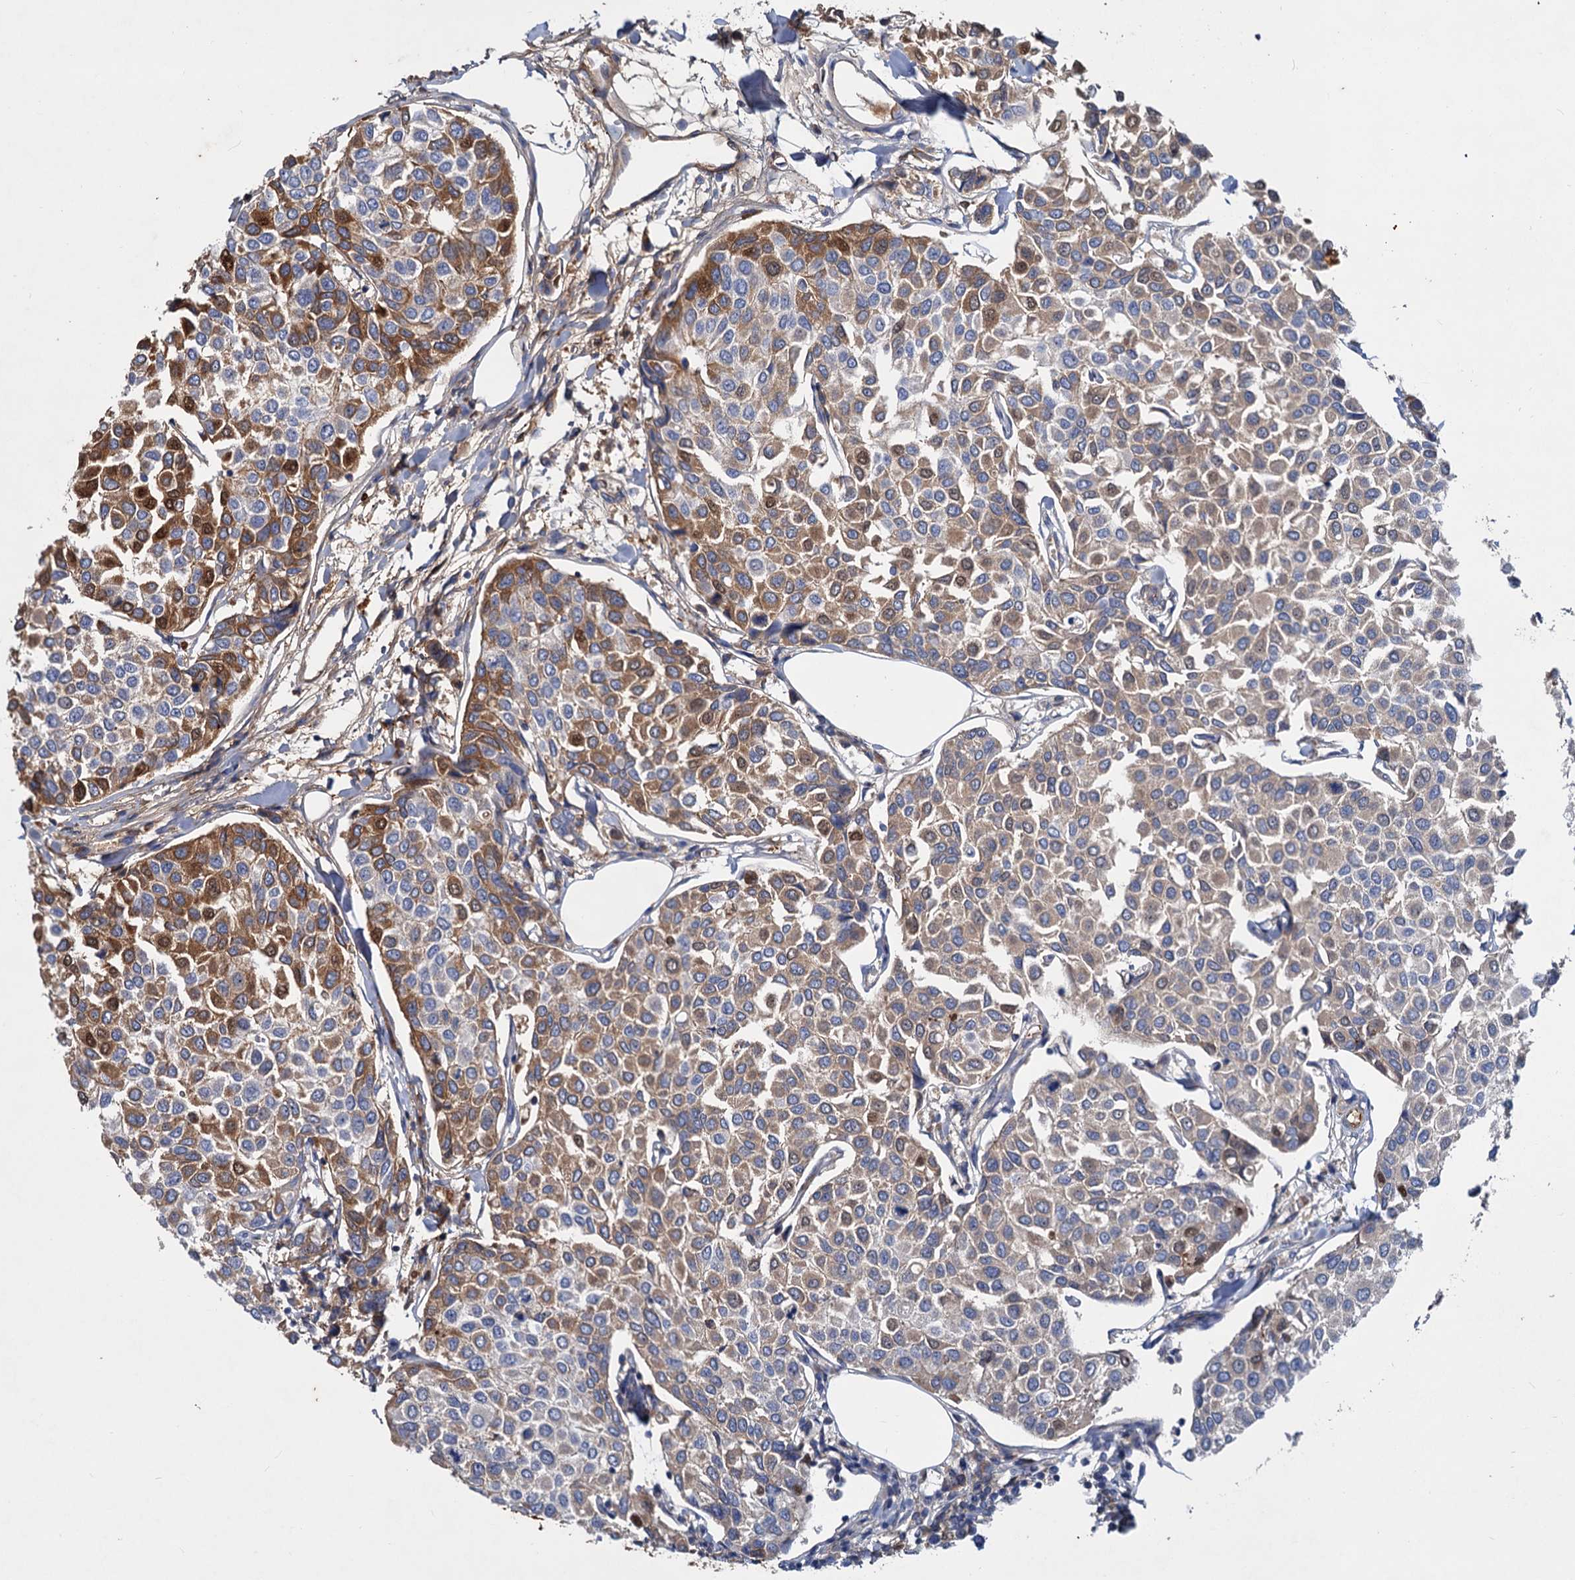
{"staining": {"intensity": "moderate", "quantity": "25%-75%", "location": "cytoplasmic/membranous,nuclear"}, "tissue": "breast cancer", "cell_type": "Tumor cells", "image_type": "cancer", "snomed": [{"axis": "morphology", "description": "Duct carcinoma"}, {"axis": "topography", "description": "Breast"}], "caption": "Immunohistochemical staining of human breast cancer shows moderate cytoplasmic/membranous and nuclear protein expression in approximately 25%-75% of tumor cells. Using DAB (3,3'-diaminobenzidine) (brown) and hematoxylin (blue) stains, captured at high magnification using brightfield microscopy.", "gene": "CHRD", "patient": {"sex": "female", "age": 55}}